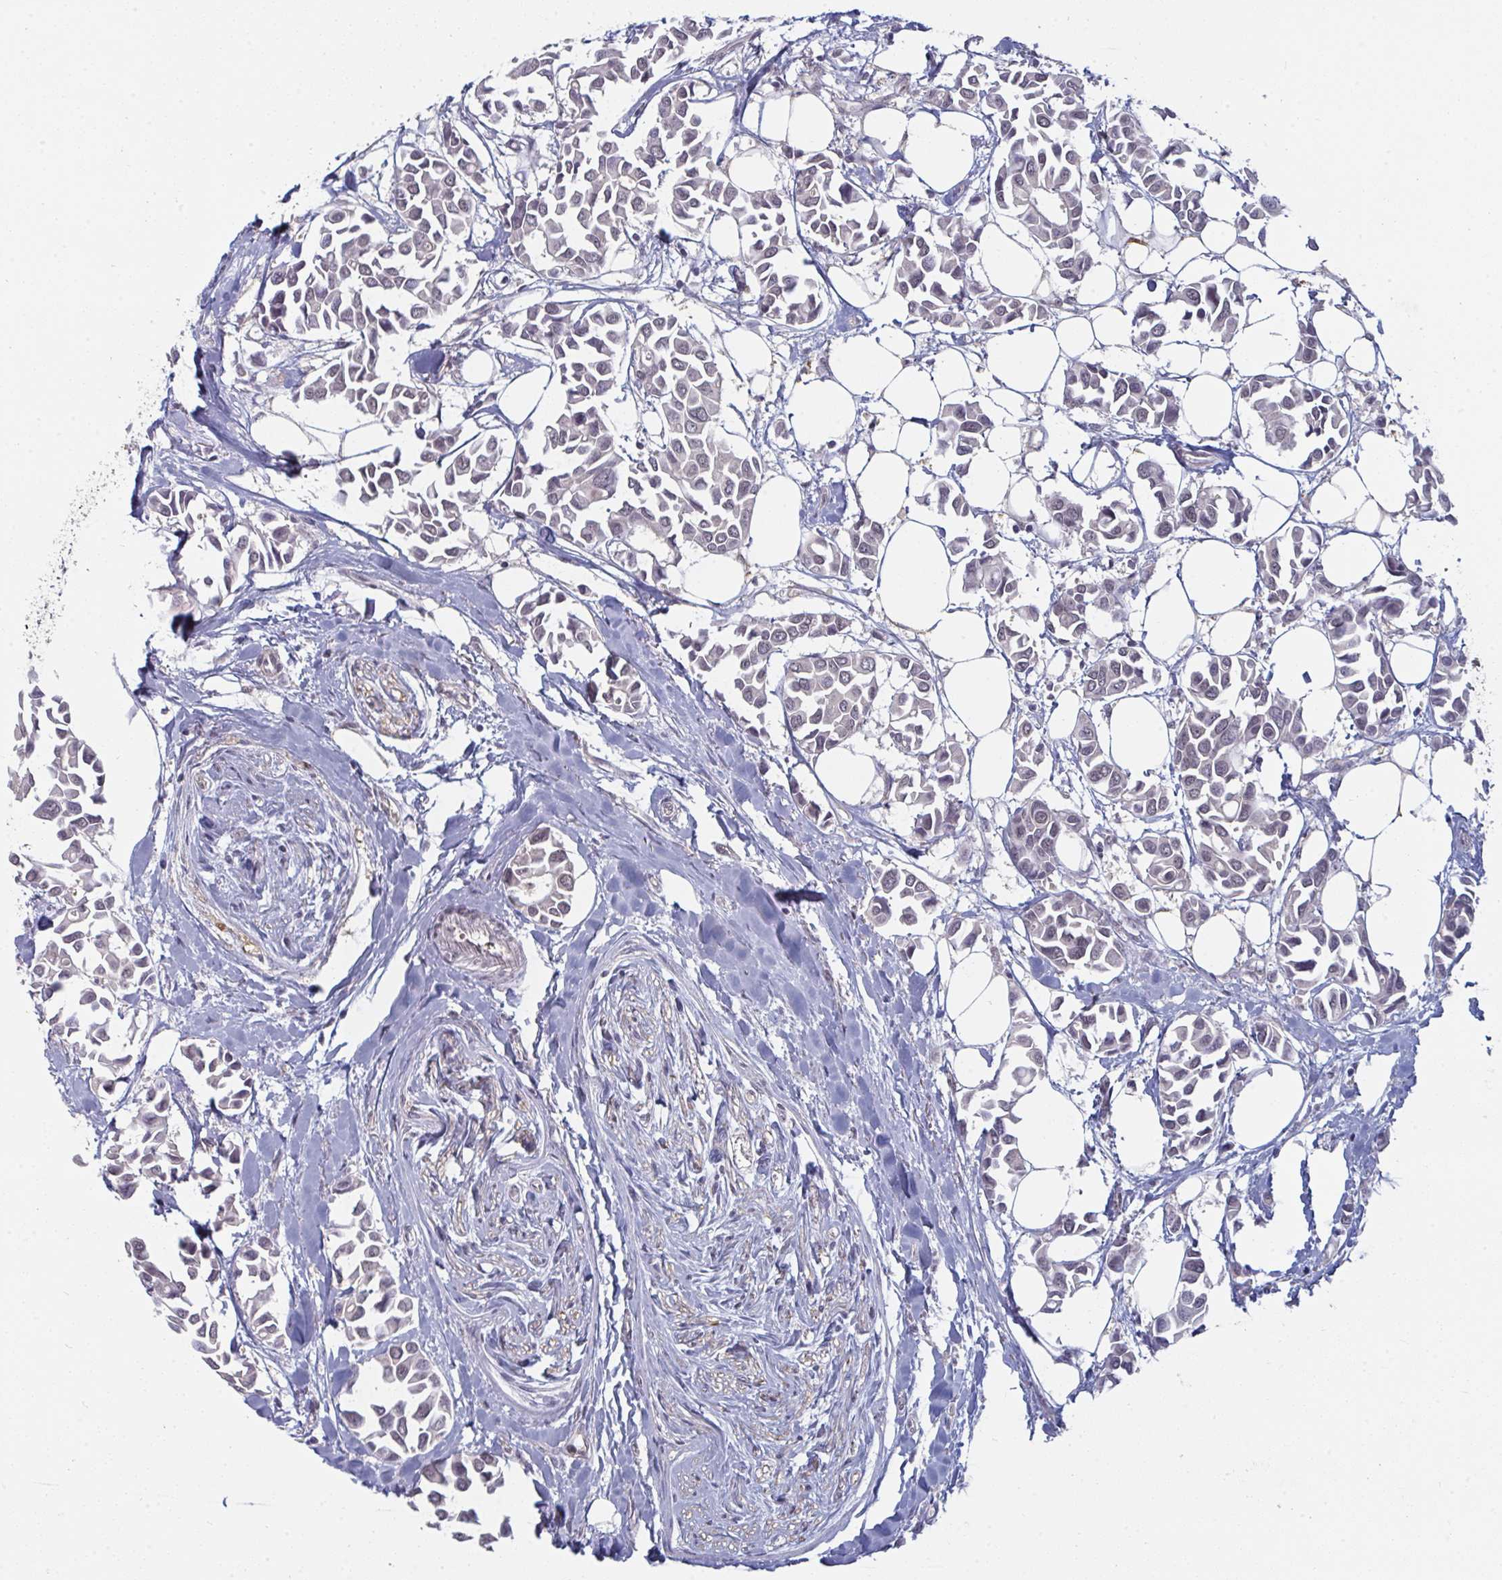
{"staining": {"intensity": "negative", "quantity": "none", "location": "none"}, "tissue": "breast cancer", "cell_type": "Tumor cells", "image_type": "cancer", "snomed": [{"axis": "morphology", "description": "Duct carcinoma"}, {"axis": "topography", "description": "Breast"}], "caption": "An immunohistochemistry micrograph of breast intraductal carcinoma is shown. There is no staining in tumor cells of breast intraductal carcinoma.", "gene": "LIX1", "patient": {"sex": "female", "age": 54}}